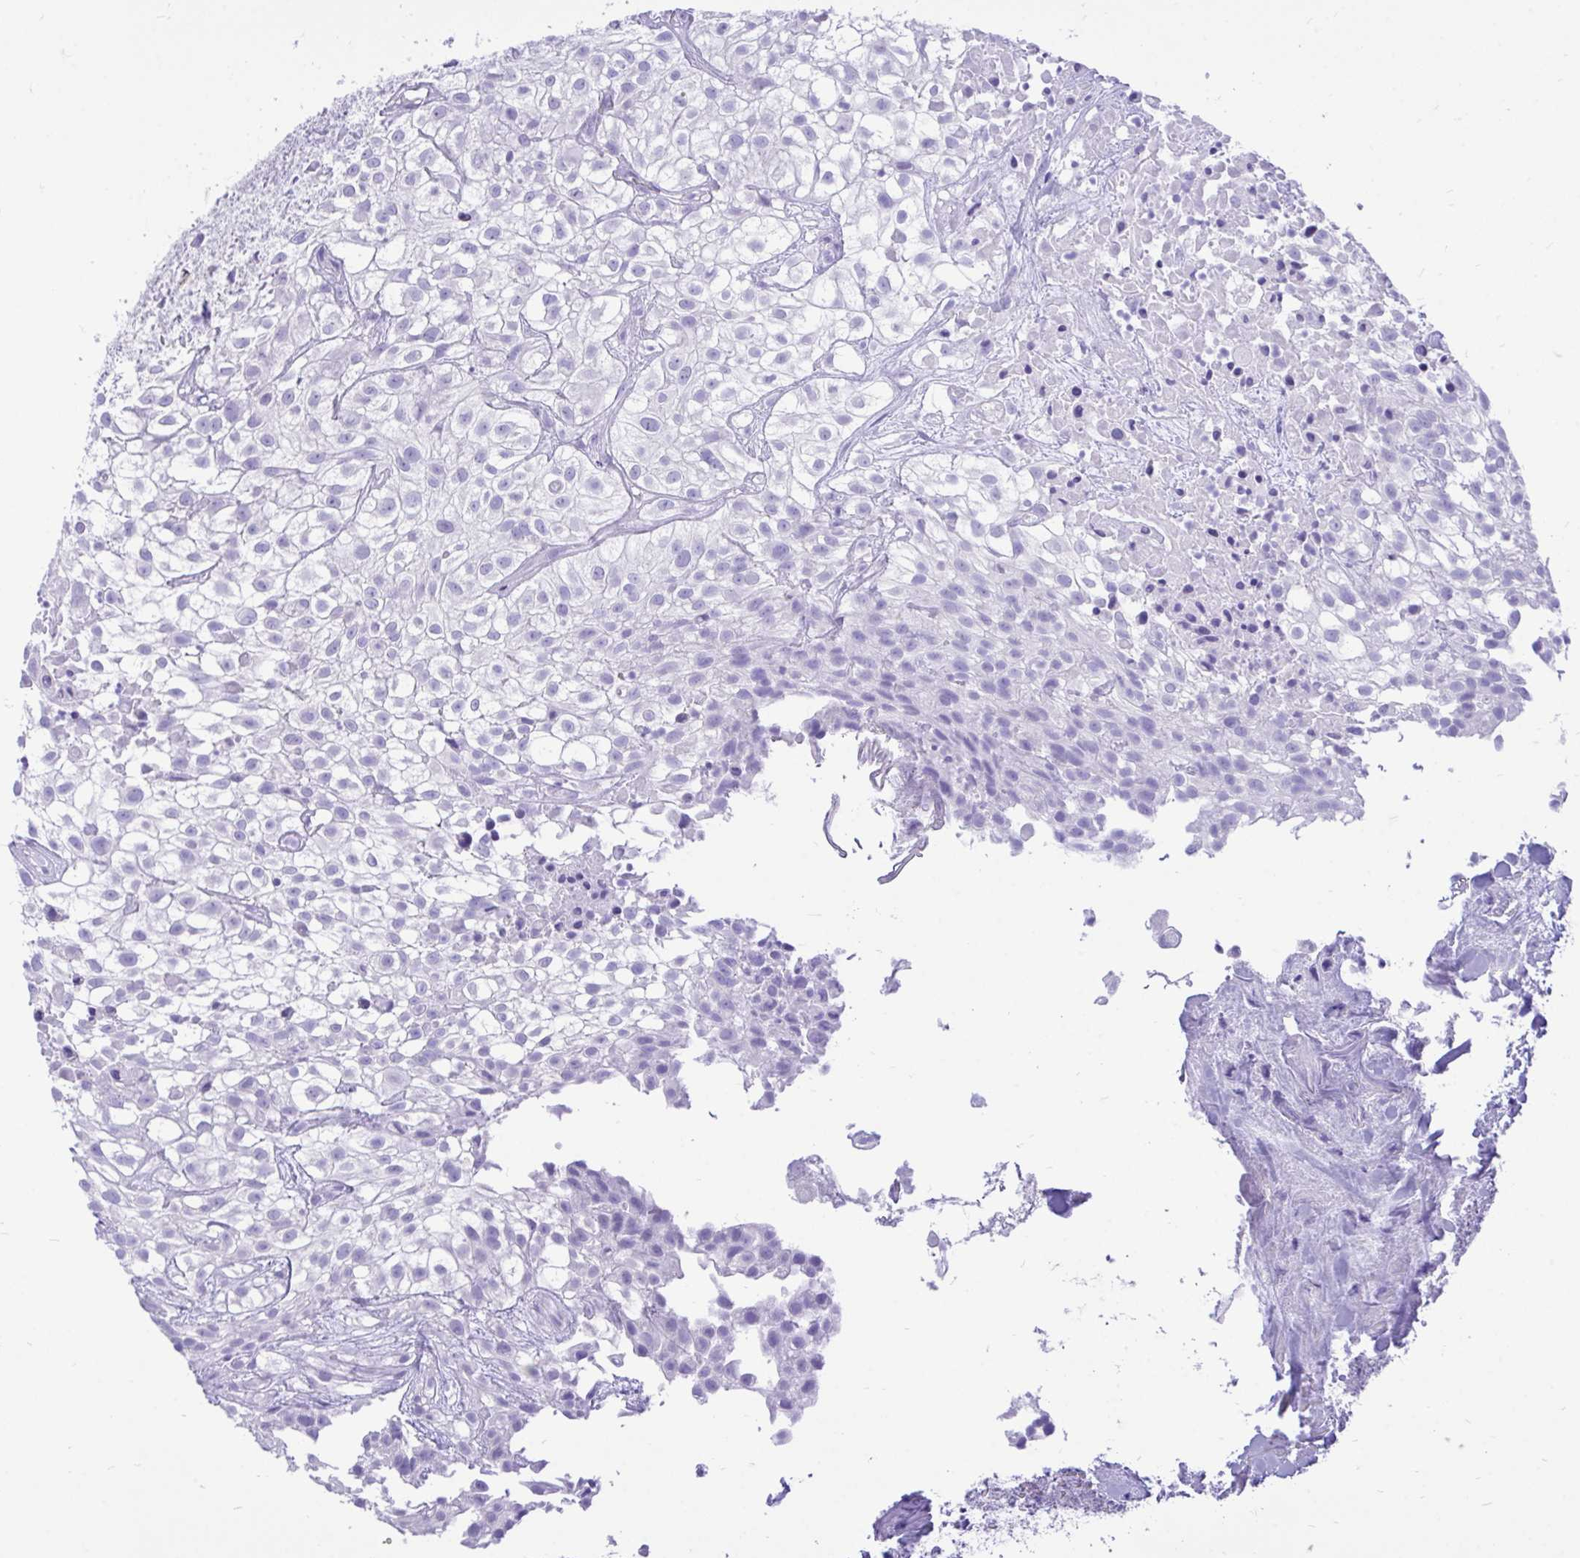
{"staining": {"intensity": "negative", "quantity": "none", "location": "none"}, "tissue": "urothelial cancer", "cell_type": "Tumor cells", "image_type": "cancer", "snomed": [{"axis": "morphology", "description": "Urothelial carcinoma, High grade"}, {"axis": "topography", "description": "Urinary bladder"}], "caption": "Immunohistochemical staining of human urothelial cancer shows no significant staining in tumor cells.", "gene": "MON1A", "patient": {"sex": "male", "age": 56}}